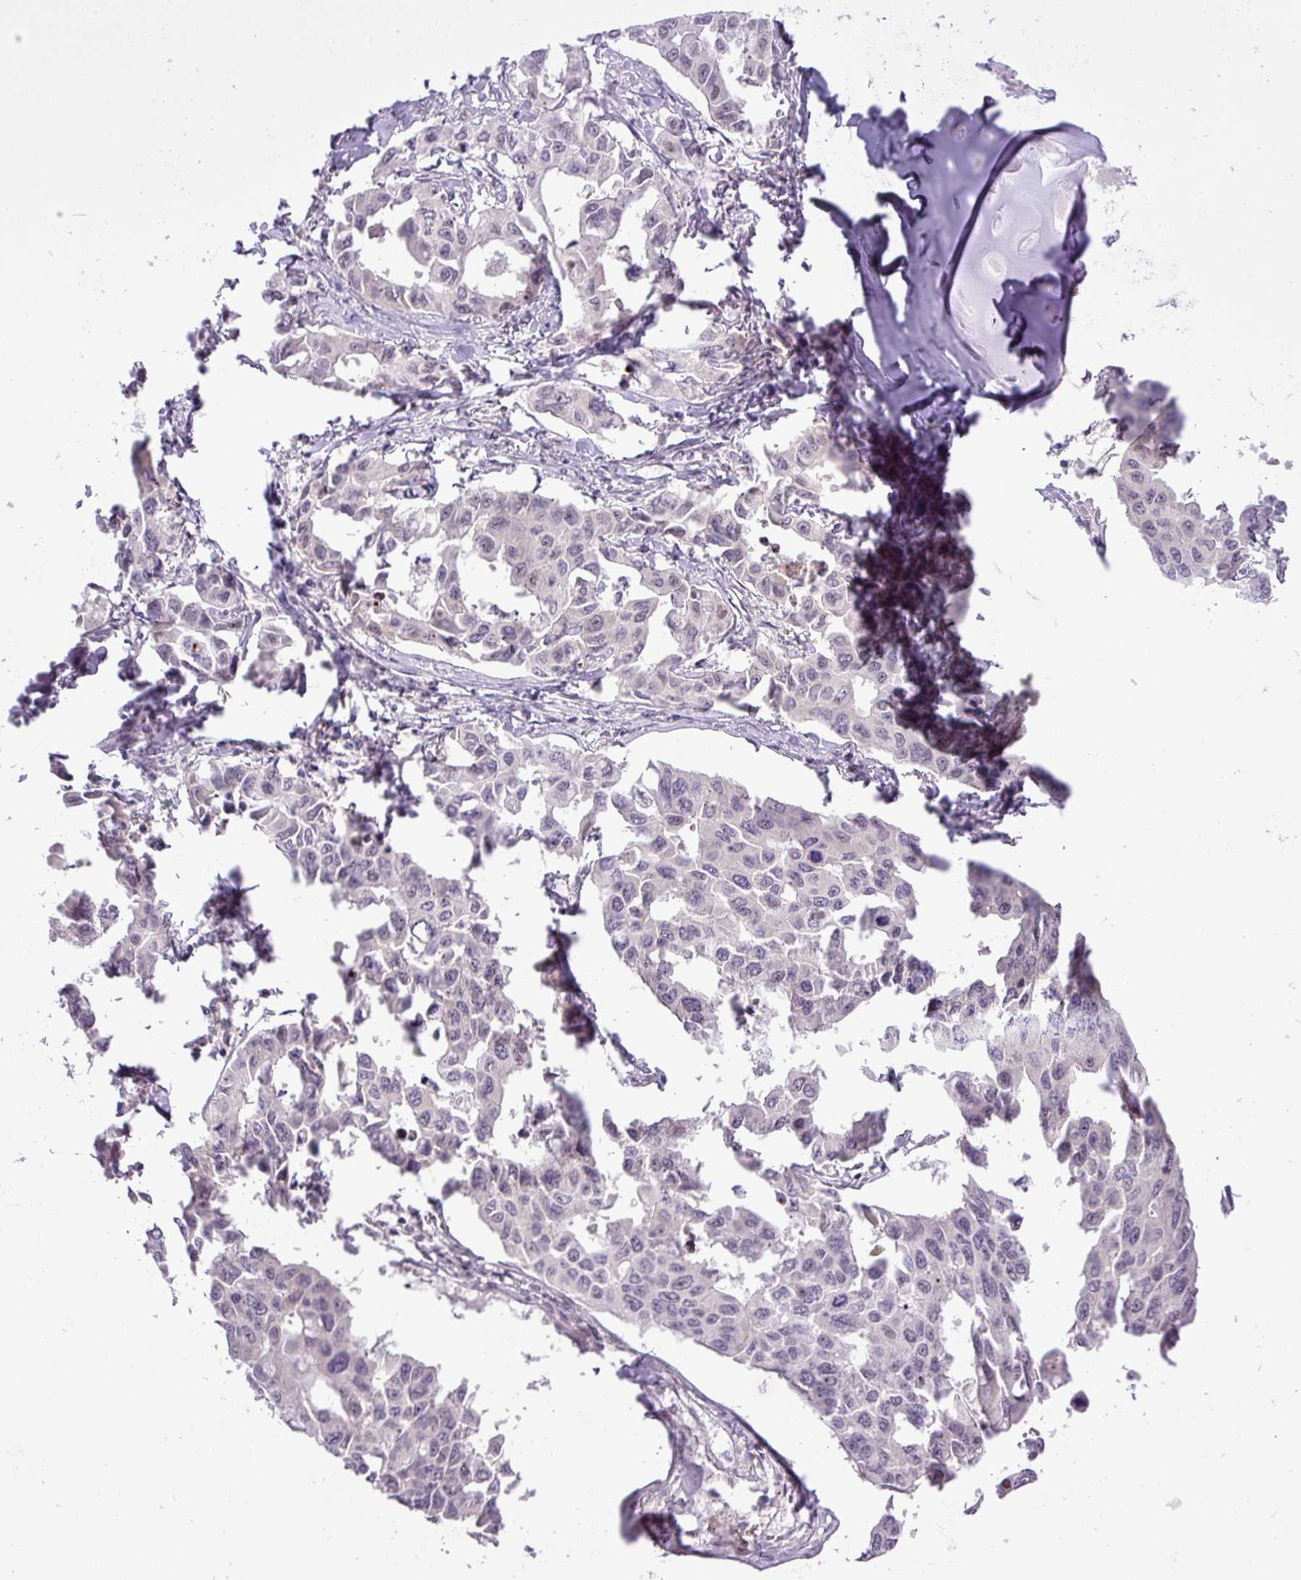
{"staining": {"intensity": "negative", "quantity": "none", "location": "none"}, "tissue": "lung cancer", "cell_type": "Tumor cells", "image_type": "cancer", "snomed": [{"axis": "morphology", "description": "Adenocarcinoma, NOS"}, {"axis": "topography", "description": "Lung"}], "caption": "IHC image of neoplastic tissue: human lung cancer stained with DAB (3,3'-diaminobenzidine) shows no significant protein staining in tumor cells.", "gene": "MAK16", "patient": {"sex": "male", "age": 64}}